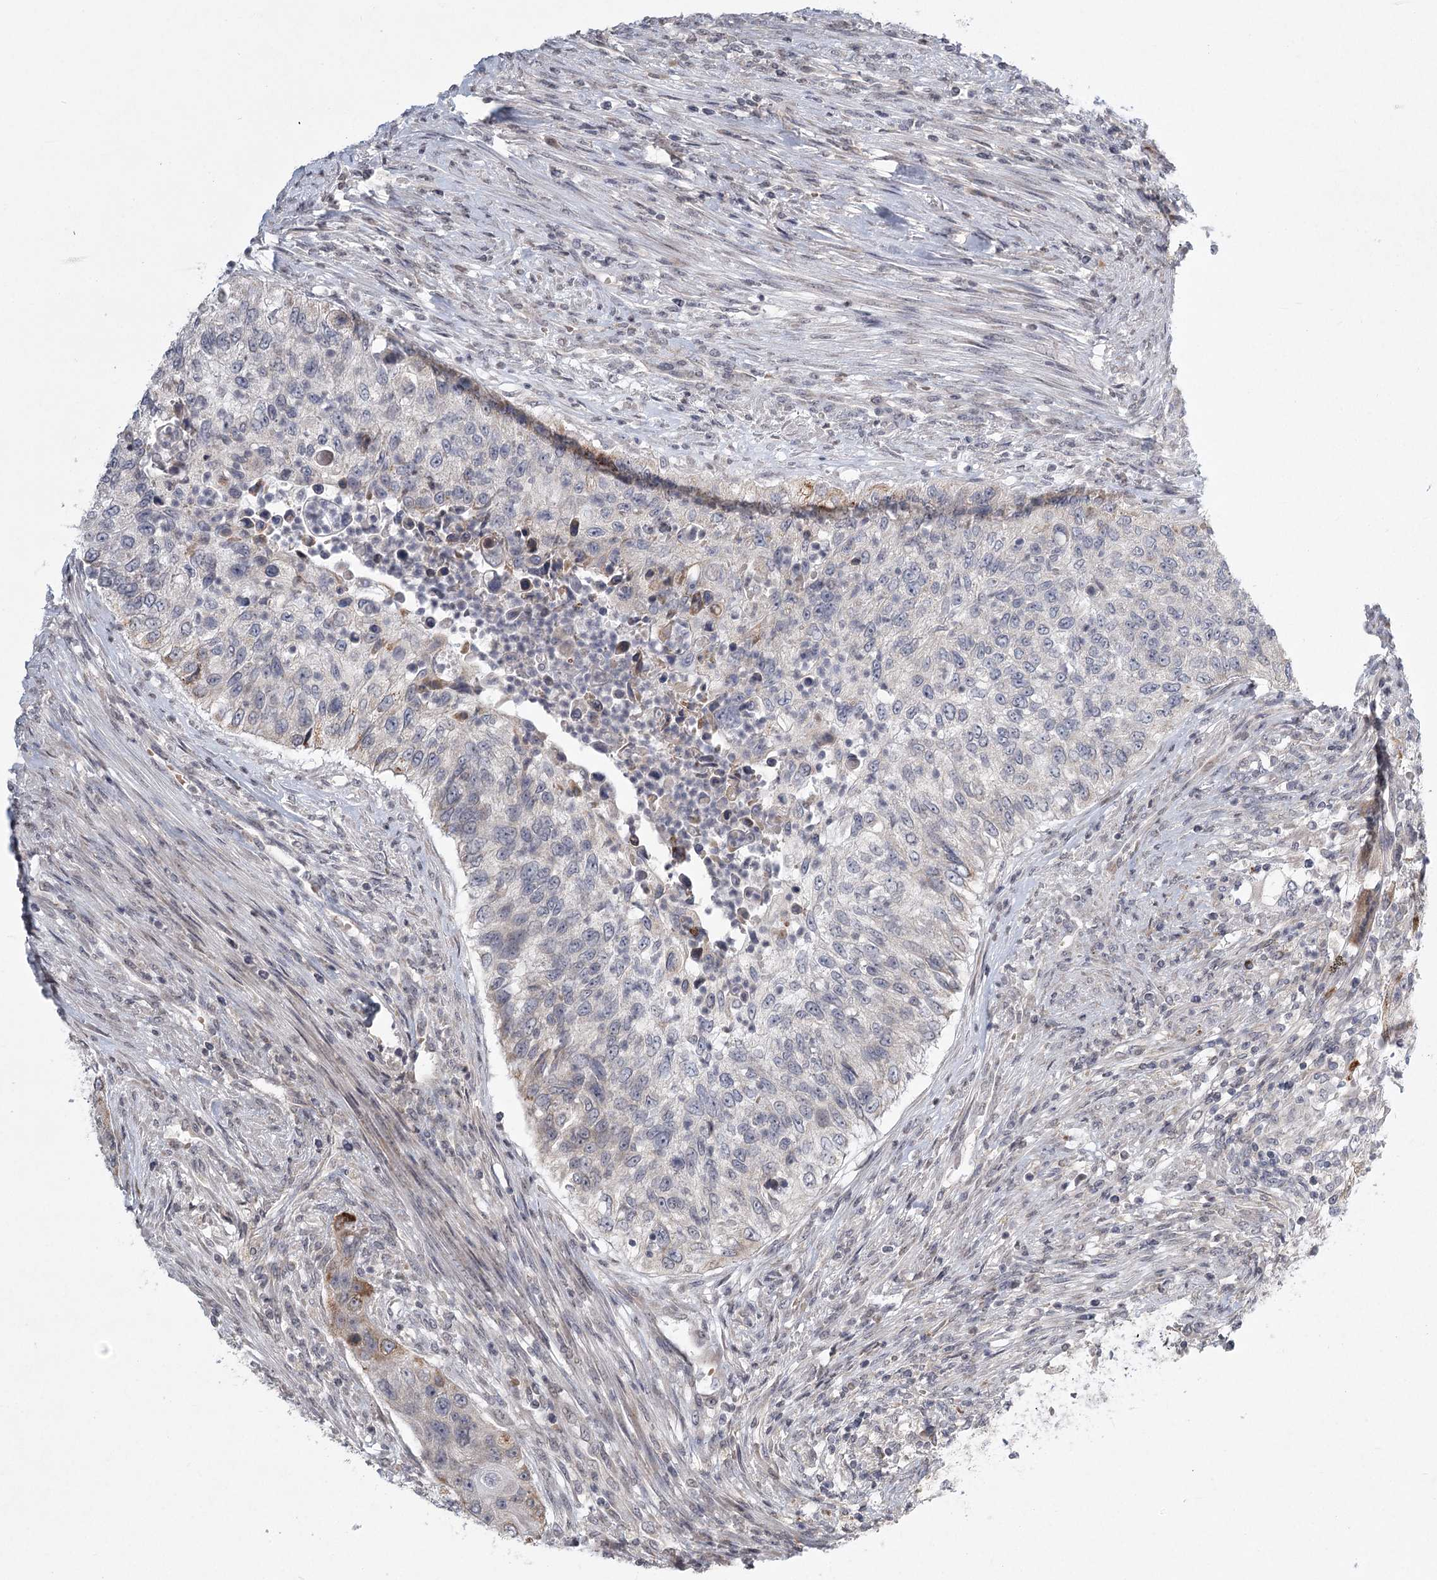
{"staining": {"intensity": "negative", "quantity": "none", "location": "none"}, "tissue": "urothelial cancer", "cell_type": "Tumor cells", "image_type": "cancer", "snomed": [{"axis": "morphology", "description": "Urothelial carcinoma, High grade"}, {"axis": "topography", "description": "Urinary bladder"}], "caption": "Tumor cells show no significant protein staining in urothelial cancer. Nuclei are stained in blue.", "gene": "MEPE", "patient": {"sex": "female", "age": 60}}